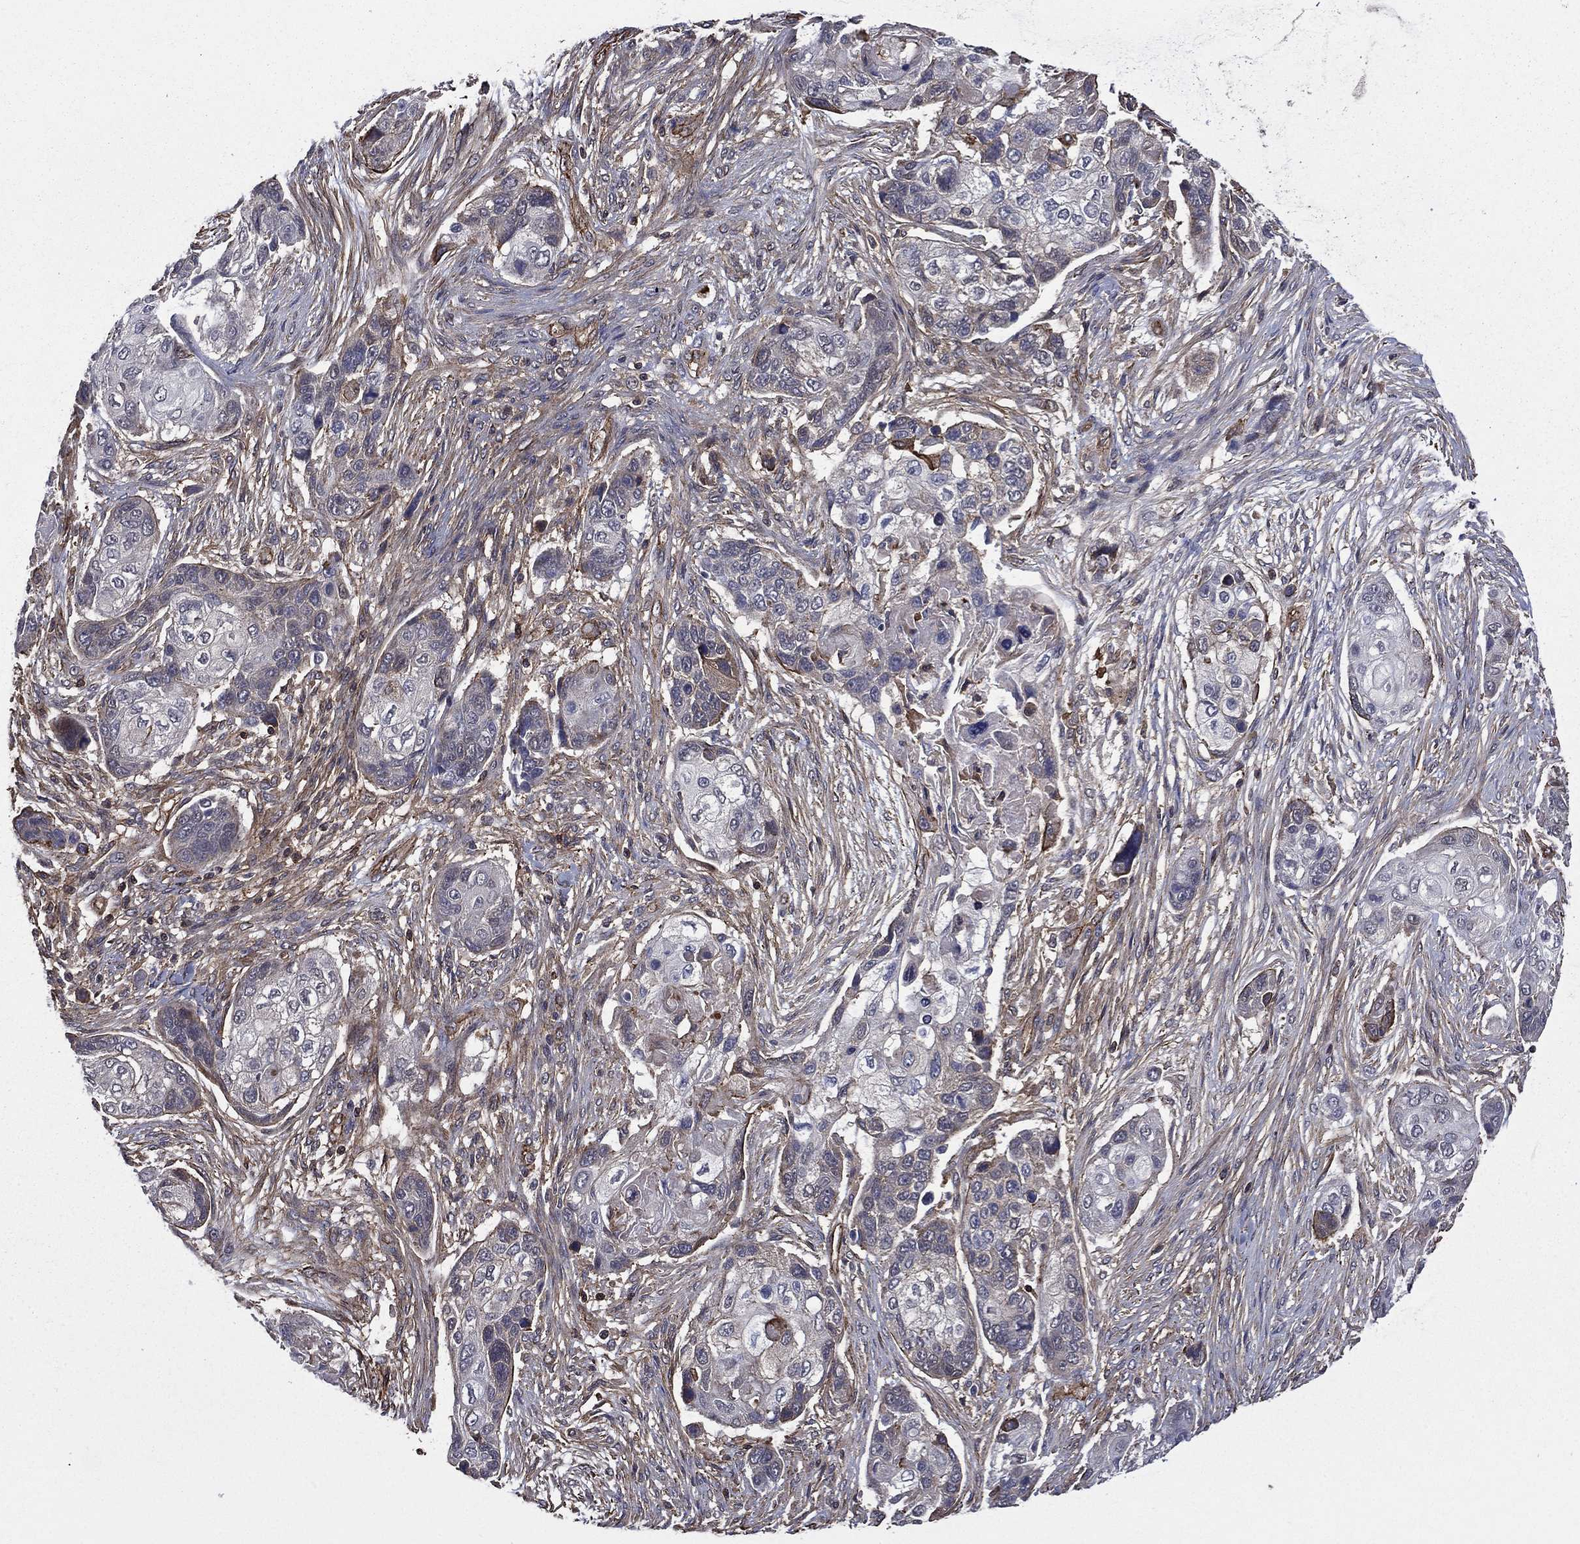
{"staining": {"intensity": "negative", "quantity": "none", "location": "none"}, "tissue": "lung cancer", "cell_type": "Tumor cells", "image_type": "cancer", "snomed": [{"axis": "morphology", "description": "Squamous cell carcinoma, NOS"}, {"axis": "topography", "description": "Lung"}], "caption": "This is a histopathology image of immunohistochemistry (IHC) staining of lung cancer (squamous cell carcinoma), which shows no expression in tumor cells.", "gene": "PLPP3", "patient": {"sex": "male", "age": 69}}